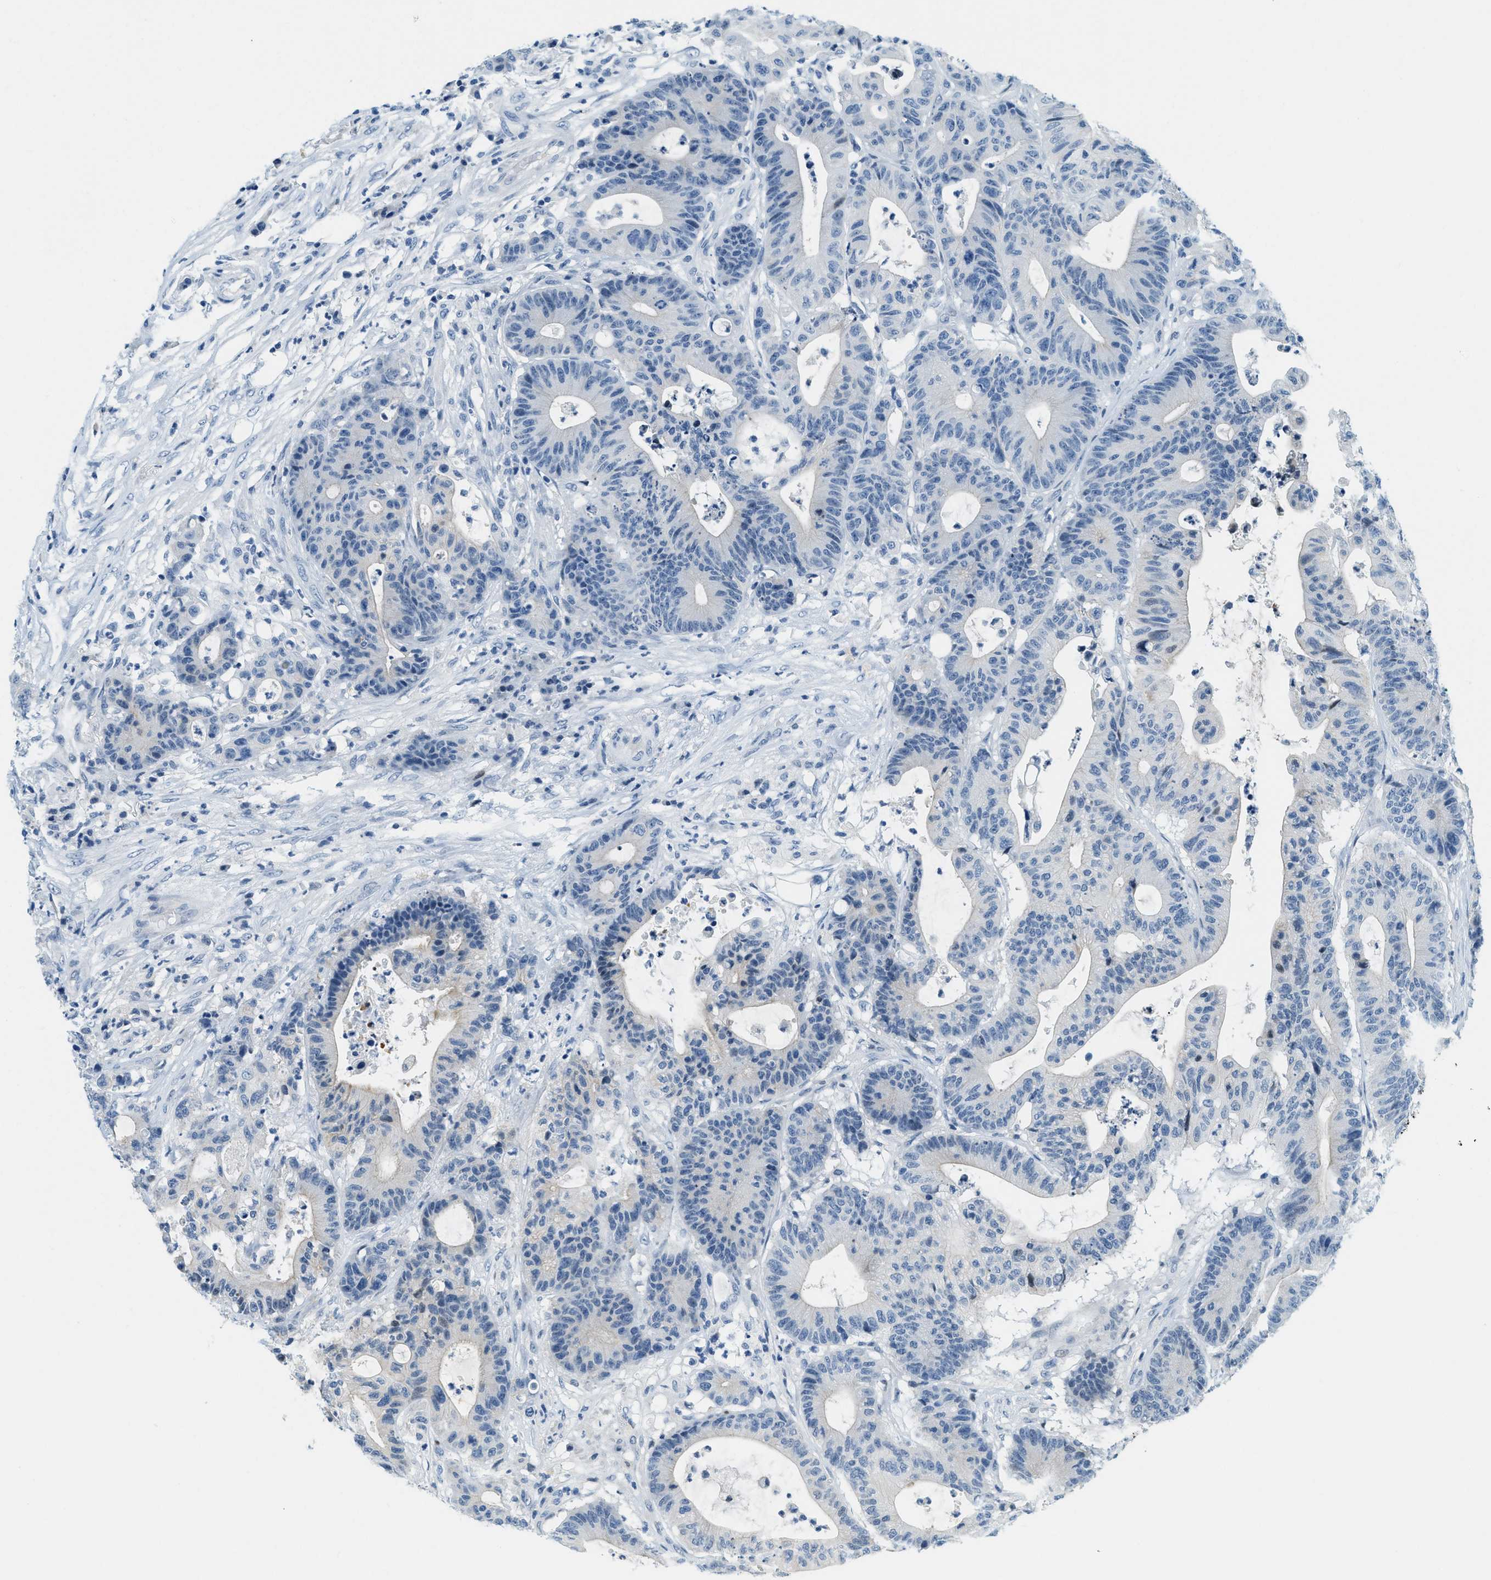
{"staining": {"intensity": "negative", "quantity": "none", "location": "none"}, "tissue": "colorectal cancer", "cell_type": "Tumor cells", "image_type": "cancer", "snomed": [{"axis": "morphology", "description": "Adenocarcinoma, NOS"}, {"axis": "topography", "description": "Colon"}], "caption": "Immunohistochemical staining of colorectal cancer demonstrates no significant staining in tumor cells.", "gene": "CYP4X1", "patient": {"sex": "female", "age": 84}}